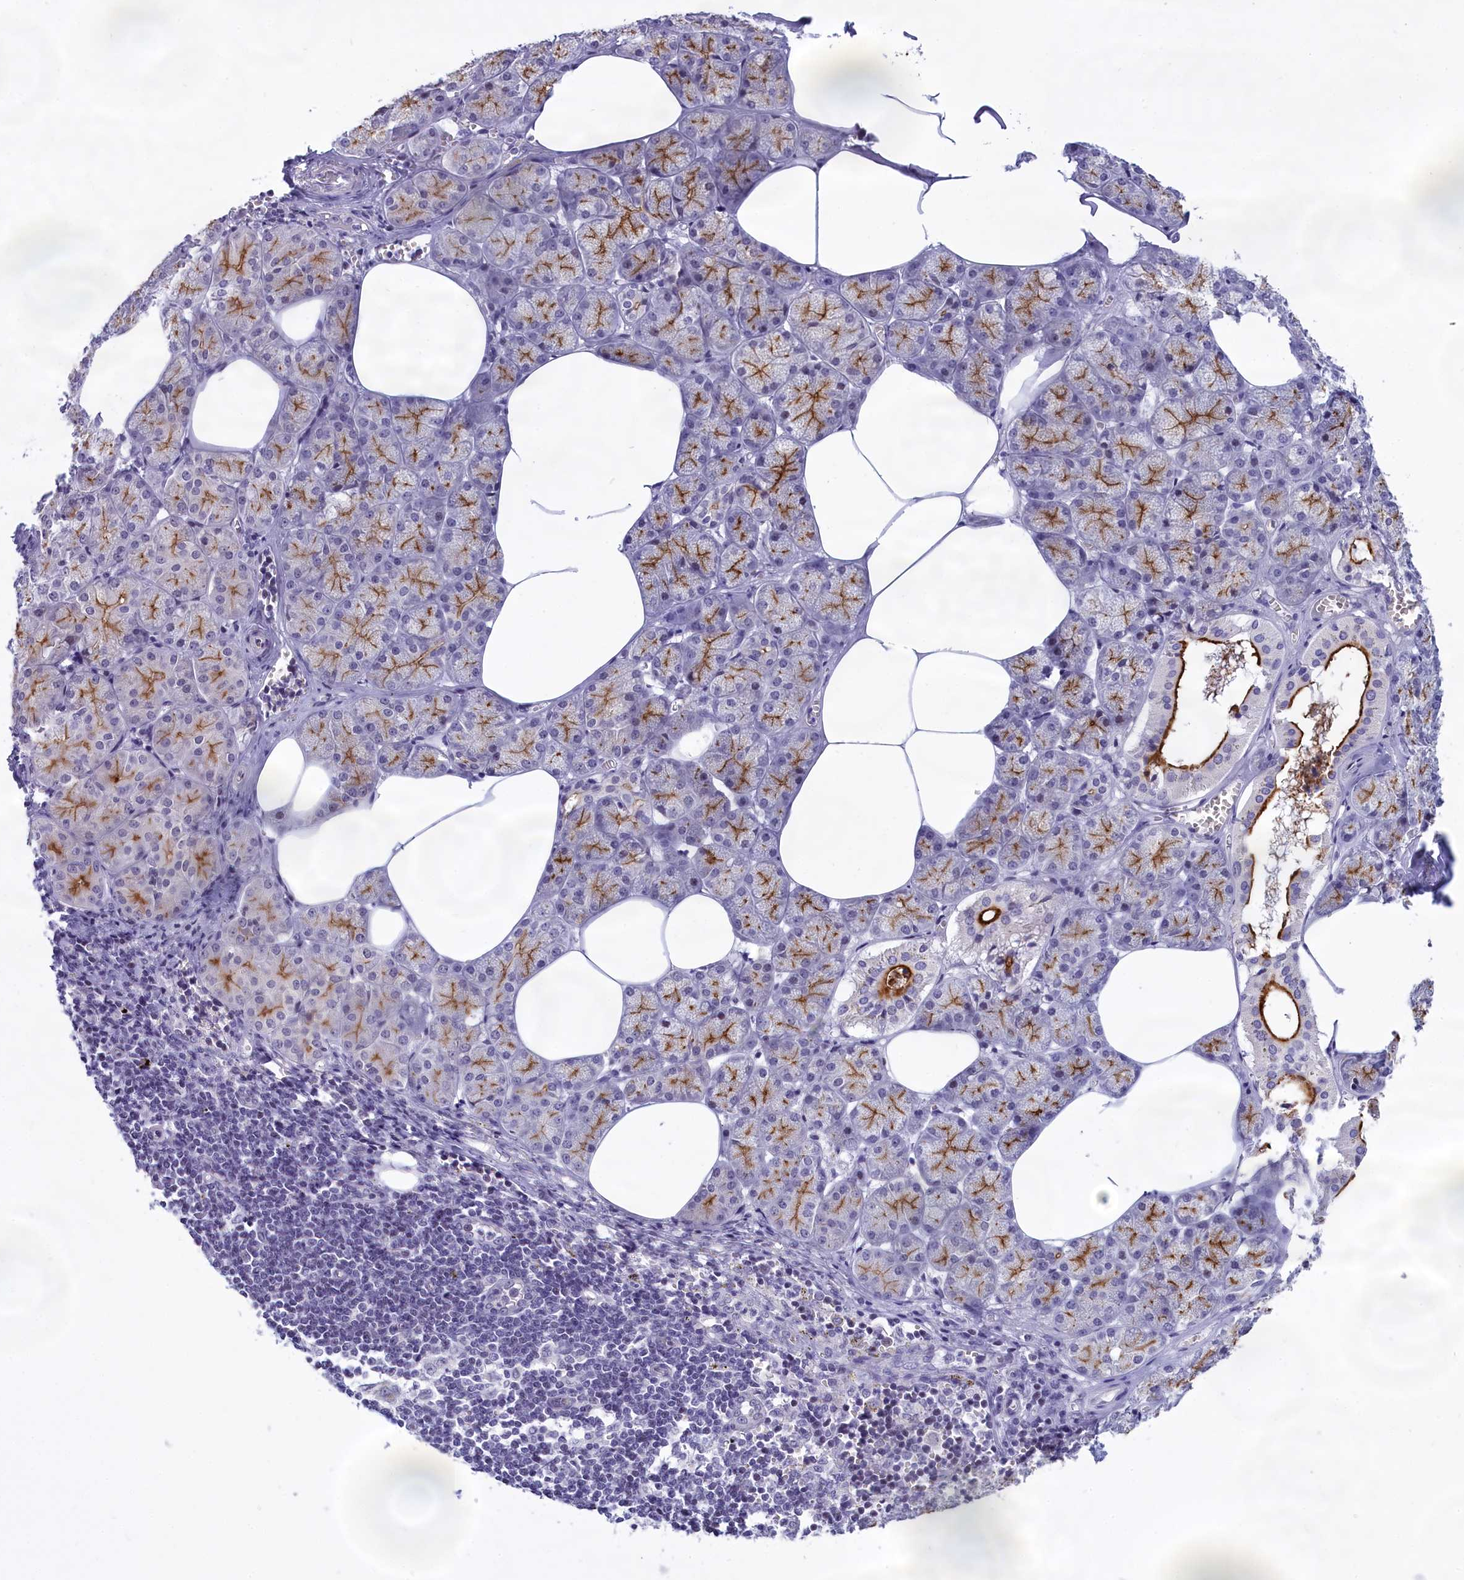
{"staining": {"intensity": "strong", "quantity": "25%-75%", "location": "cytoplasmic/membranous"}, "tissue": "salivary gland", "cell_type": "Glandular cells", "image_type": "normal", "snomed": [{"axis": "morphology", "description": "Normal tissue, NOS"}, {"axis": "topography", "description": "Salivary gland"}], "caption": "Immunohistochemistry (IHC) of normal human salivary gland shows high levels of strong cytoplasmic/membranous positivity in about 25%-75% of glandular cells.", "gene": "SPIRE2", "patient": {"sex": "male", "age": 62}}